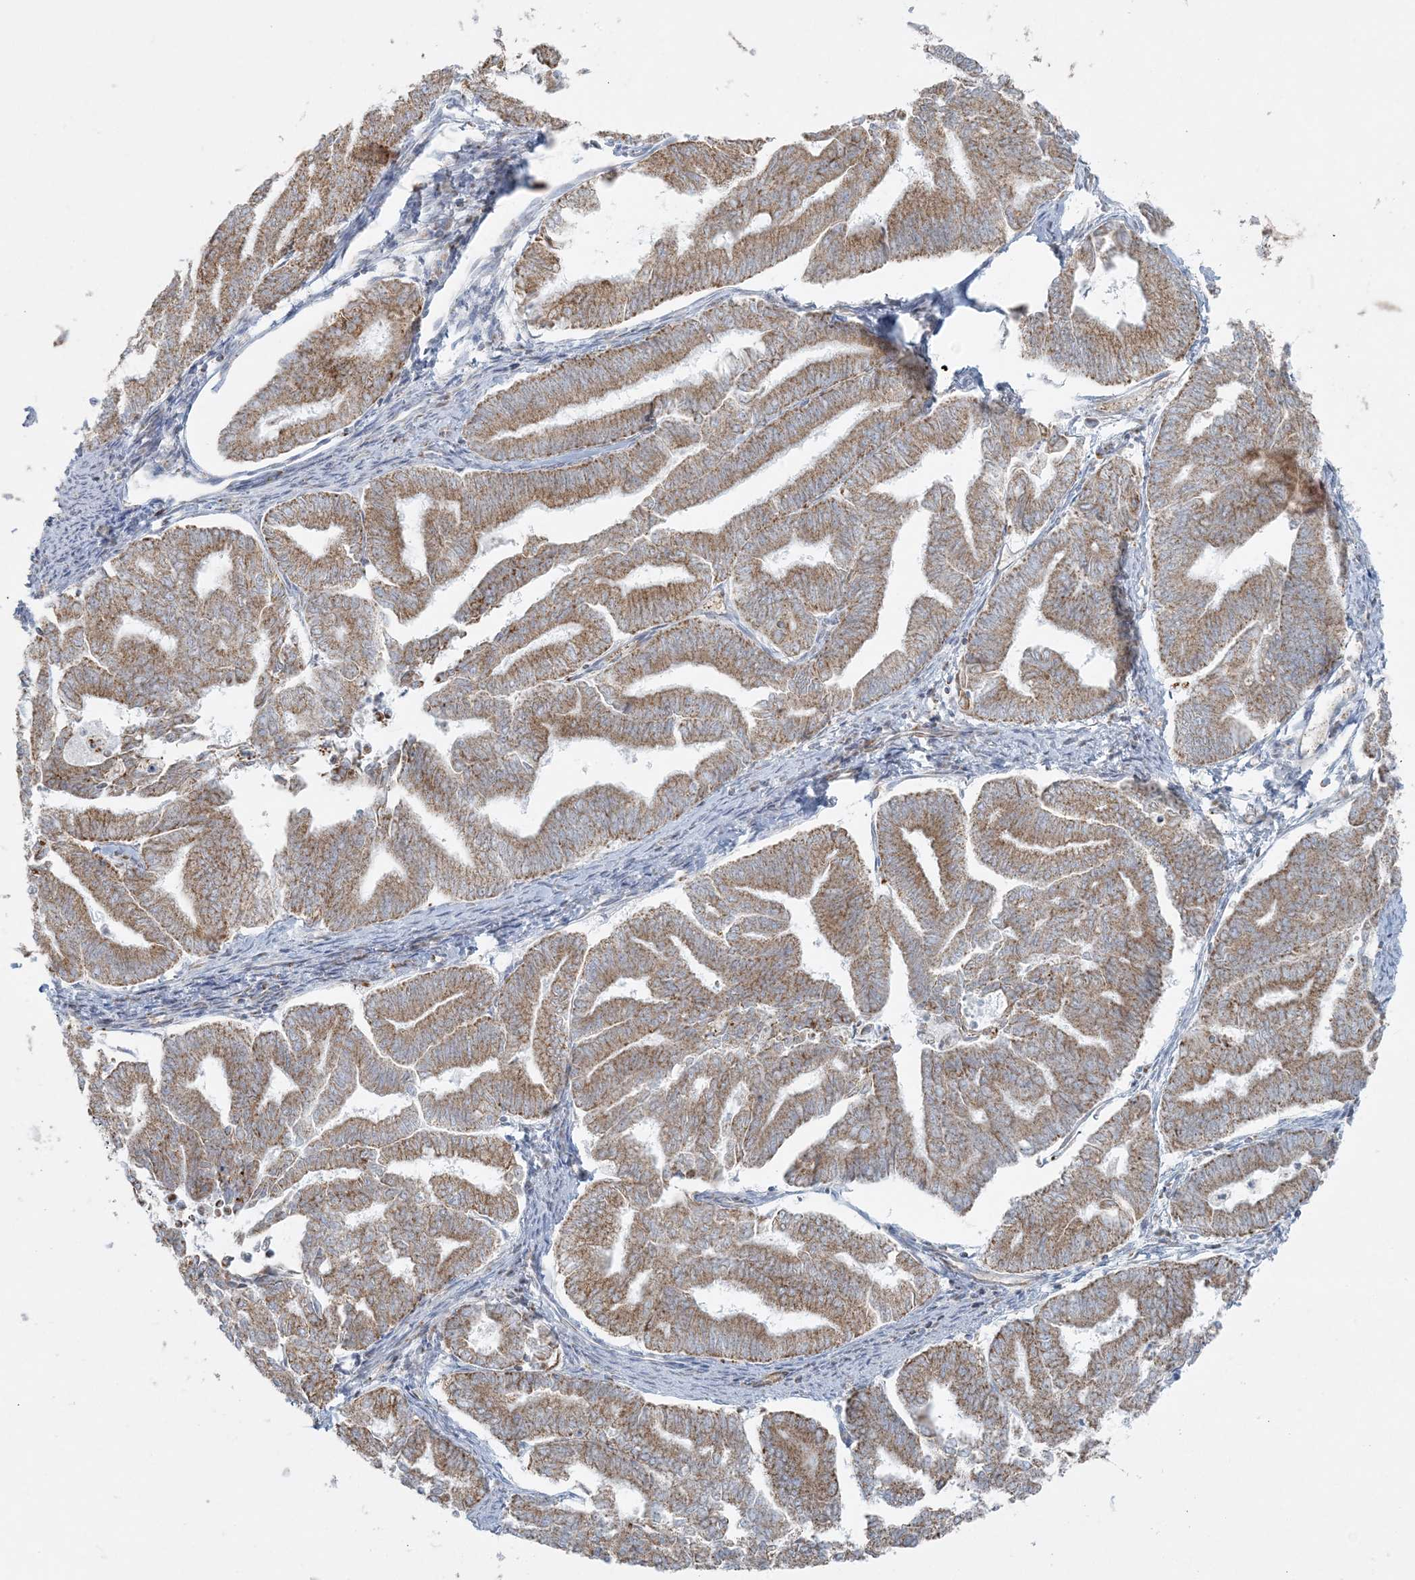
{"staining": {"intensity": "moderate", "quantity": ">75%", "location": "cytoplasmic/membranous"}, "tissue": "endometrial cancer", "cell_type": "Tumor cells", "image_type": "cancer", "snomed": [{"axis": "morphology", "description": "Adenocarcinoma, NOS"}, {"axis": "topography", "description": "Endometrium"}], "caption": "Immunohistochemistry (IHC) of human adenocarcinoma (endometrial) reveals medium levels of moderate cytoplasmic/membranous positivity in approximately >75% of tumor cells.", "gene": "PIK3R4", "patient": {"sex": "female", "age": 79}}